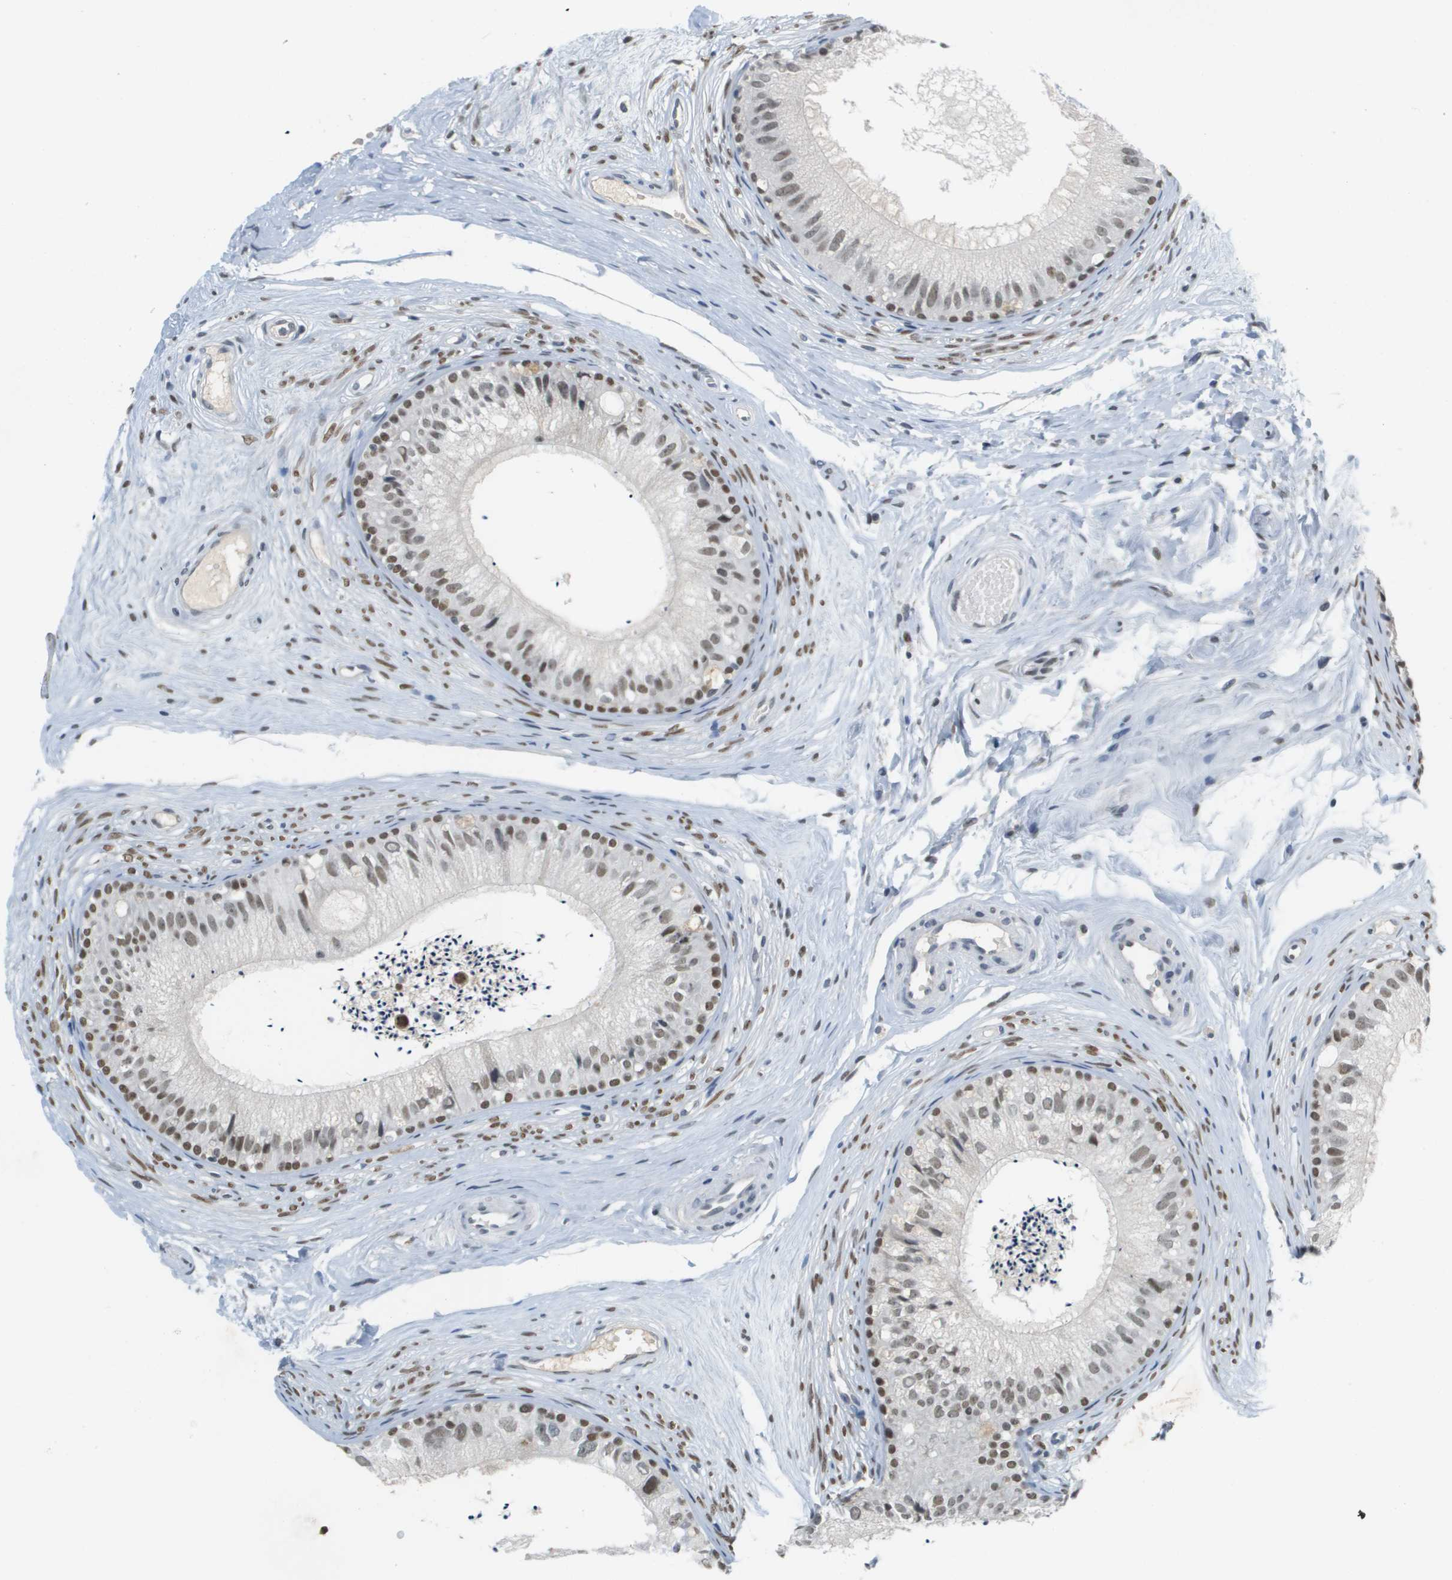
{"staining": {"intensity": "moderate", "quantity": ">75%", "location": "nuclear"}, "tissue": "epididymis", "cell_type": "Glandular cells", "image_type": "normal", "snomed": [{"axis": "morphology", "description": "Normal tissue, NOS"}, {"axis": "topography", "description": "Epididymis"}], "caption": "Human epididymis stained for a protein (brown) displays moderate nuclear positive positivity in approximately >75% of glandular cells.", "gene": "CBX5", "patient": {"sex": "male", "age": 56}}